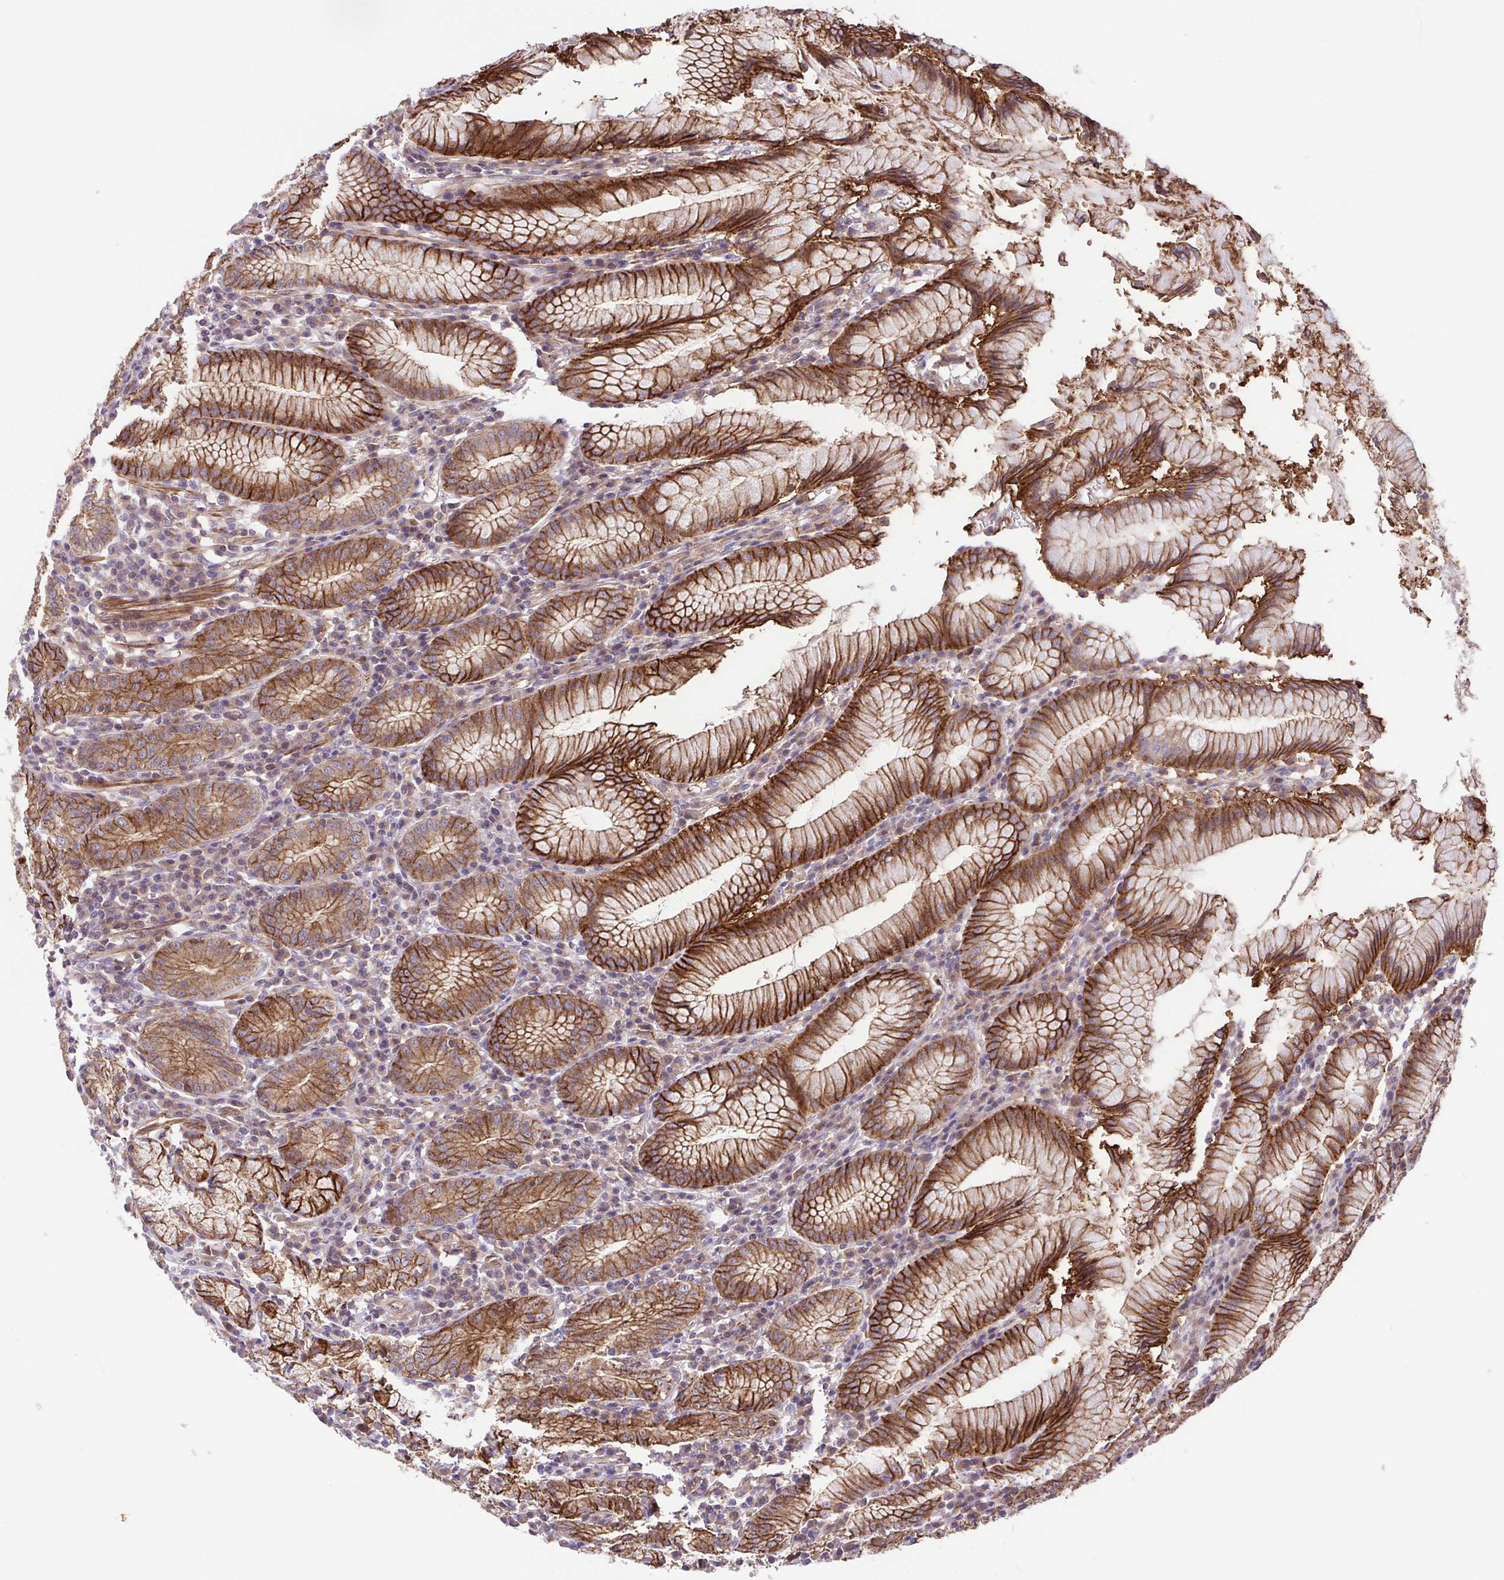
{"staining": {"intensity": "strong", "quantity": ">75%", "location": "cytoplasmic/membranous"}, "tissue": "stomach", "cell_type": "Glandular cells", "image_type": "normal", "snomed": [{"axis": "morphology", "description": "Normal tissue, NOS"}, {"axis": "topography", "description": "Stomach"}], "caption": "Immunohistochemistry micrograph of unremarkable stomach: human stomach stained using immunohistochemistry reveals high levels of strong protein expression localized specifically in the cytoplasmic/membranous of glandular cells, appearing as a cytoplasmic/membranous brown color.", "gene": "IDE", "patient": {"sex": "male", "age": 55}}